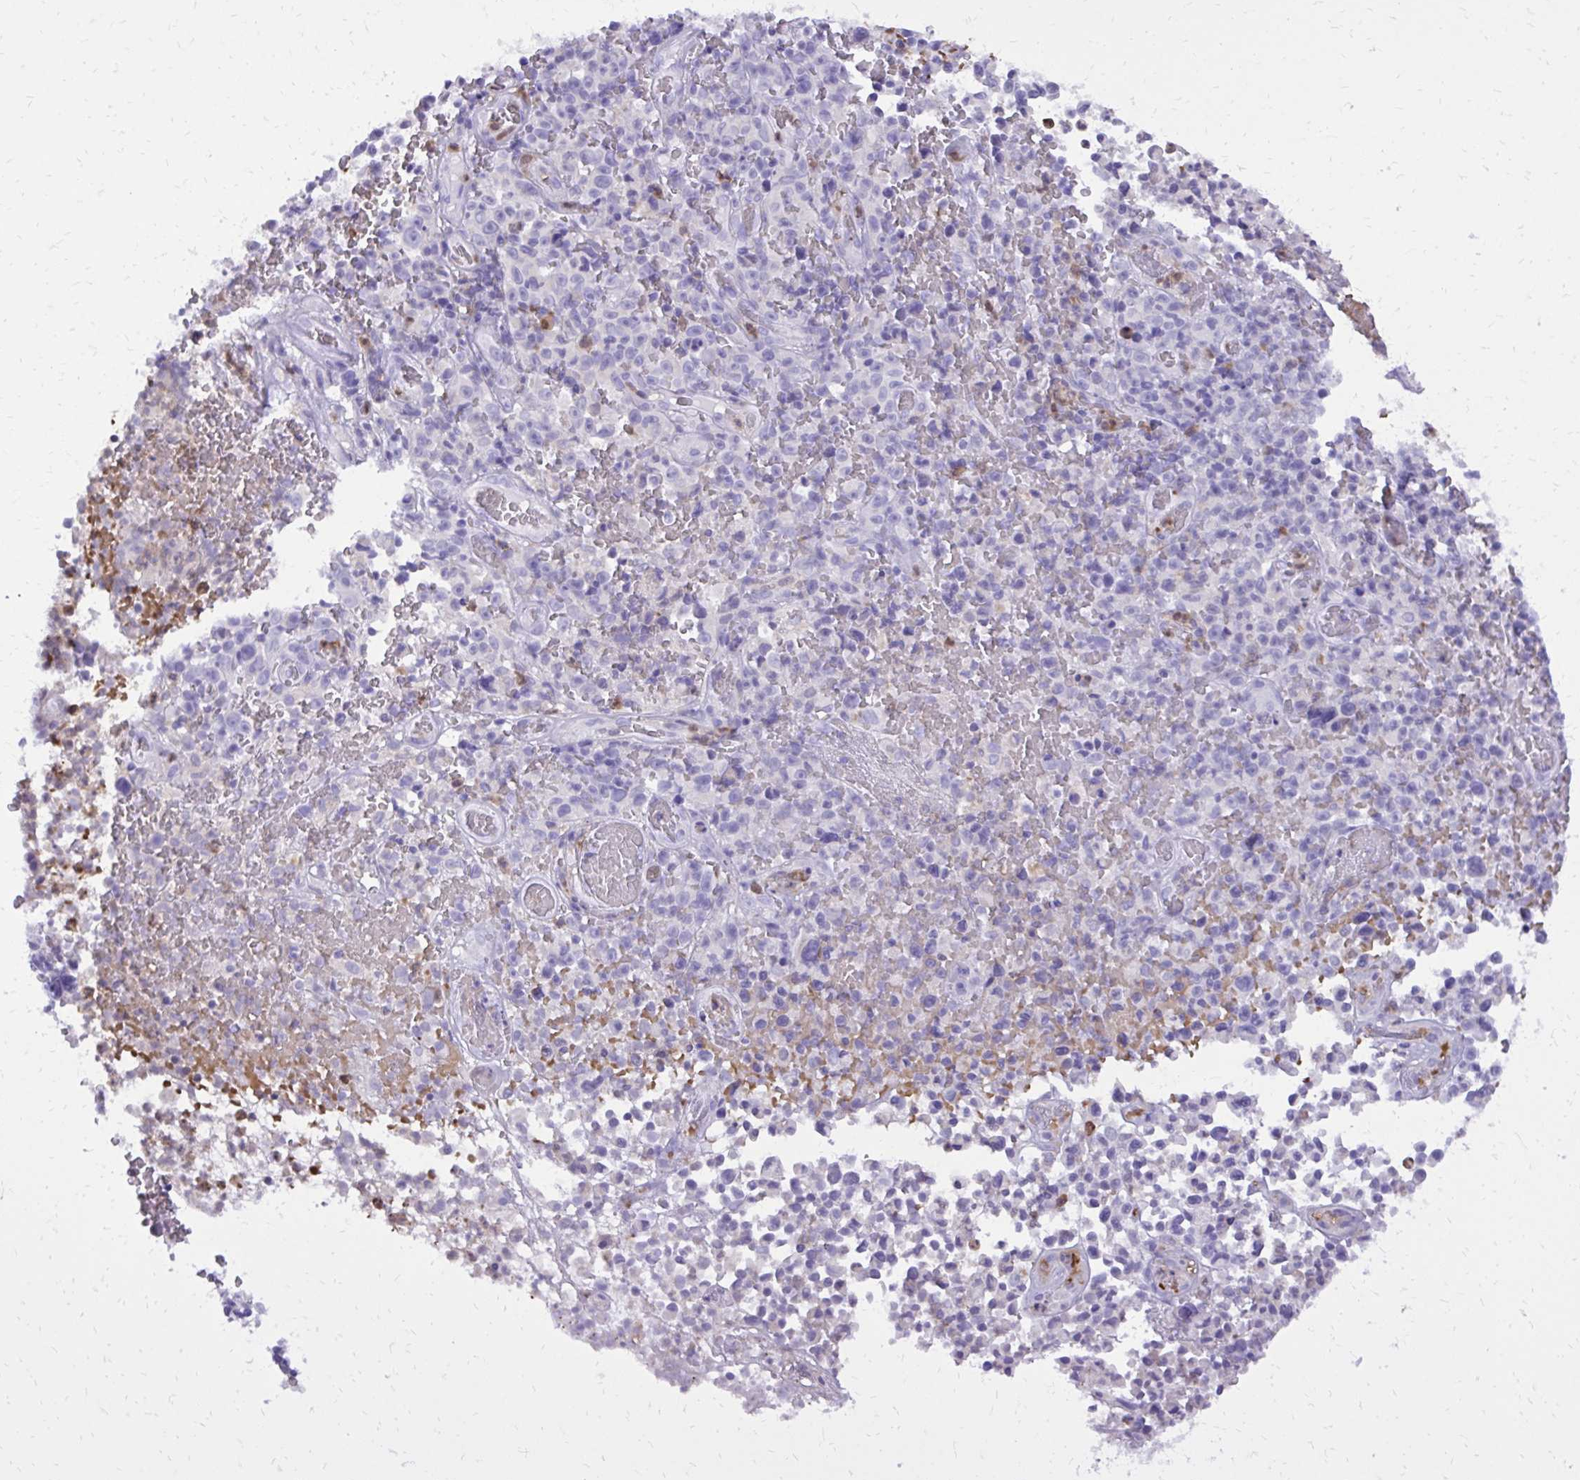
{"staining": {"intensity": "negative", "quantity": "none", "location": "none"}, "tissue": "melanoma", "cell_type": "Tumor cells", "image_type": "cancer", "snomed": [{"axis": "morphology", "description": "Malignant melanoma, NOS"}, {"axis": "topography", "description": "Skin"}], "caption": "The histopathology image reveals no significant staining in tumor cells of malignant melanoma.", "gene": "CAT", "patient": {"sex": "female", "age": 82}}